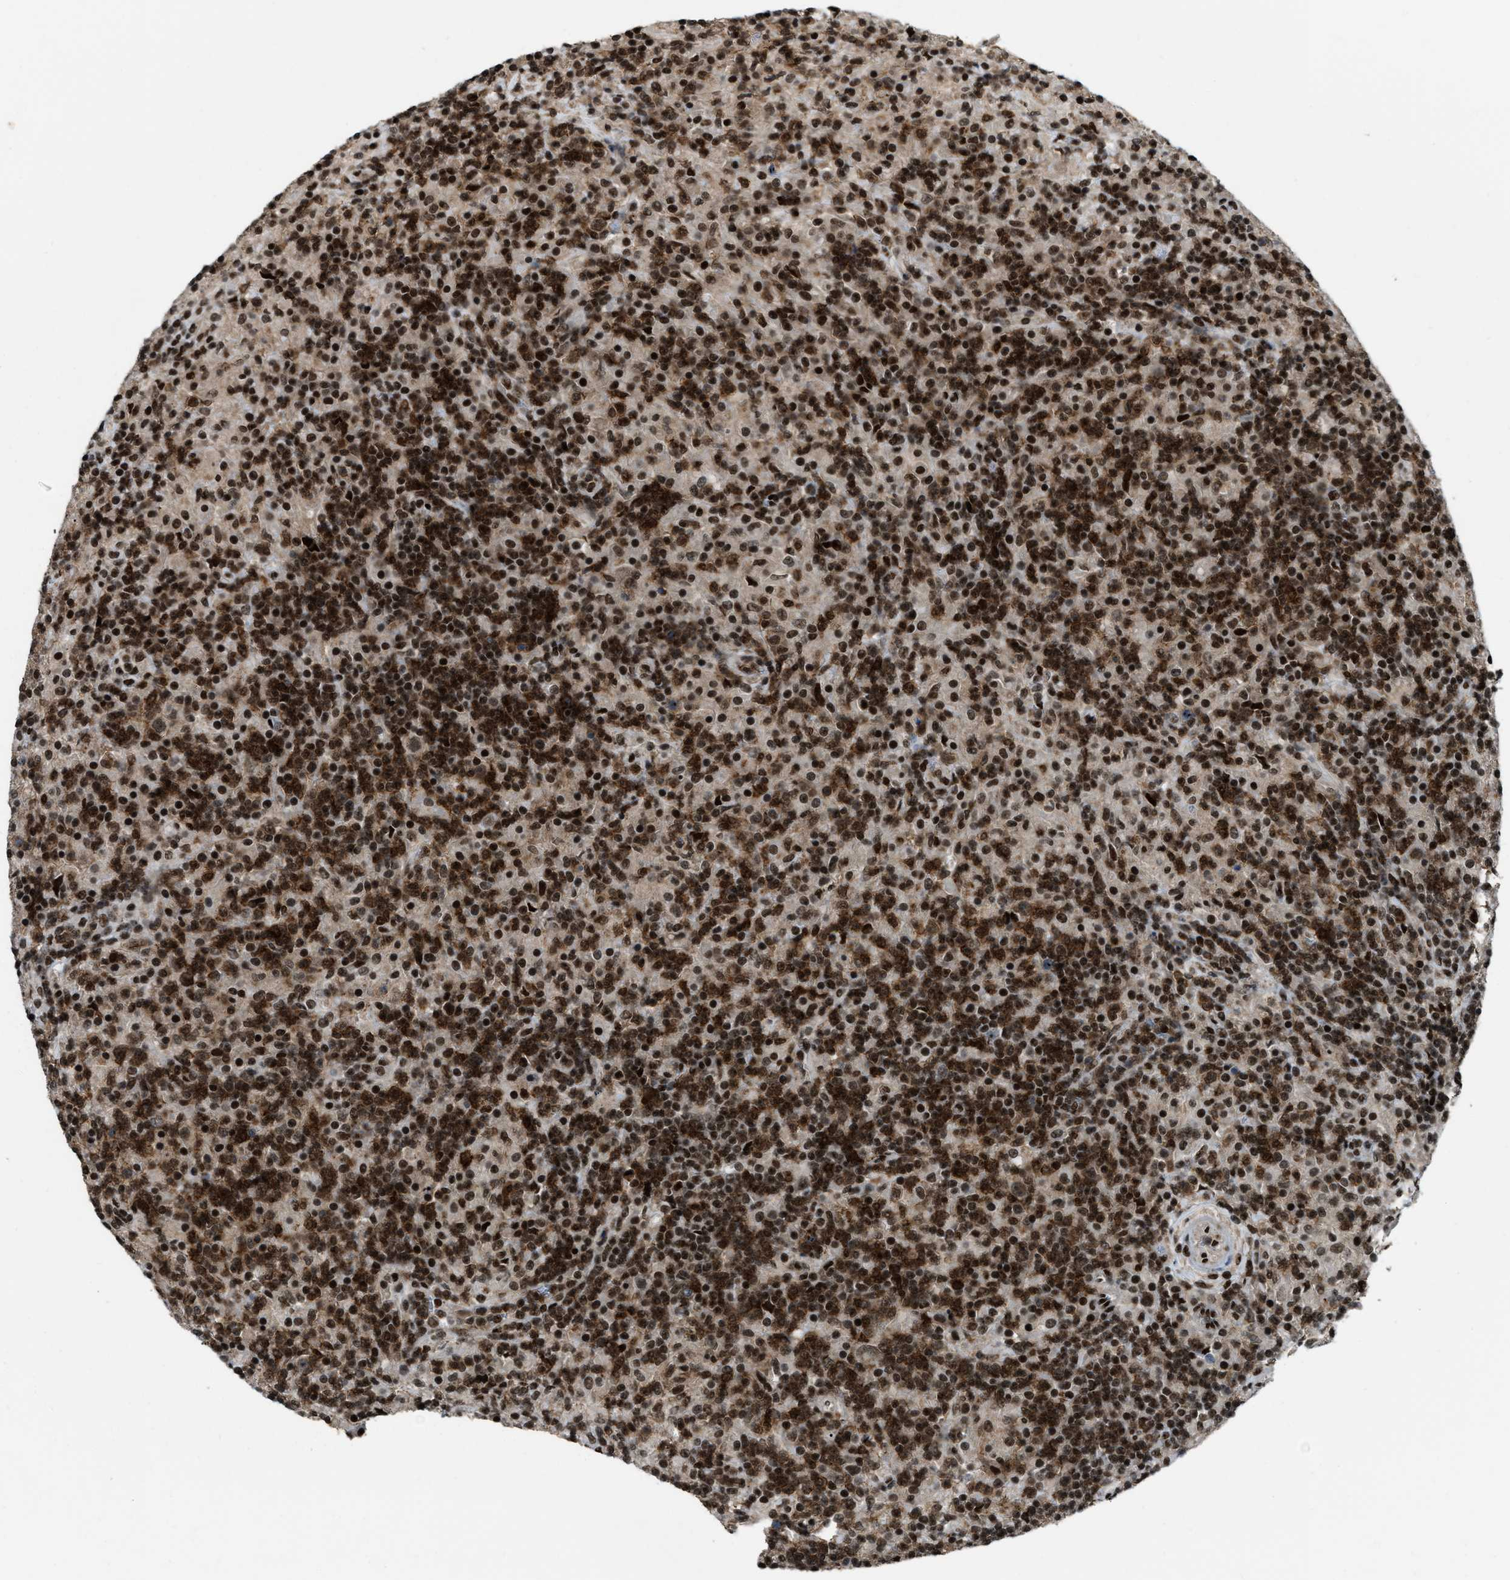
{"staining": {"intensity": "moderate", "quantity": ">75%", "location": "nuclear"}, "tissue": "lymphoma", "cell_type": "Tumor cells", "image_type": "cancer", "snomed": [{"axis": "morphology", "description": "Hodgkin's disease, NOS"}, {"axis": "topography", "description": "Lymph node"}], "caption": "Lymphoma stained with IHC demonstrates moderate nuclear staining in about >75% of tumor cells.", "gene": "NUMA1", "patient": {"sex": "male", "age": 70}}